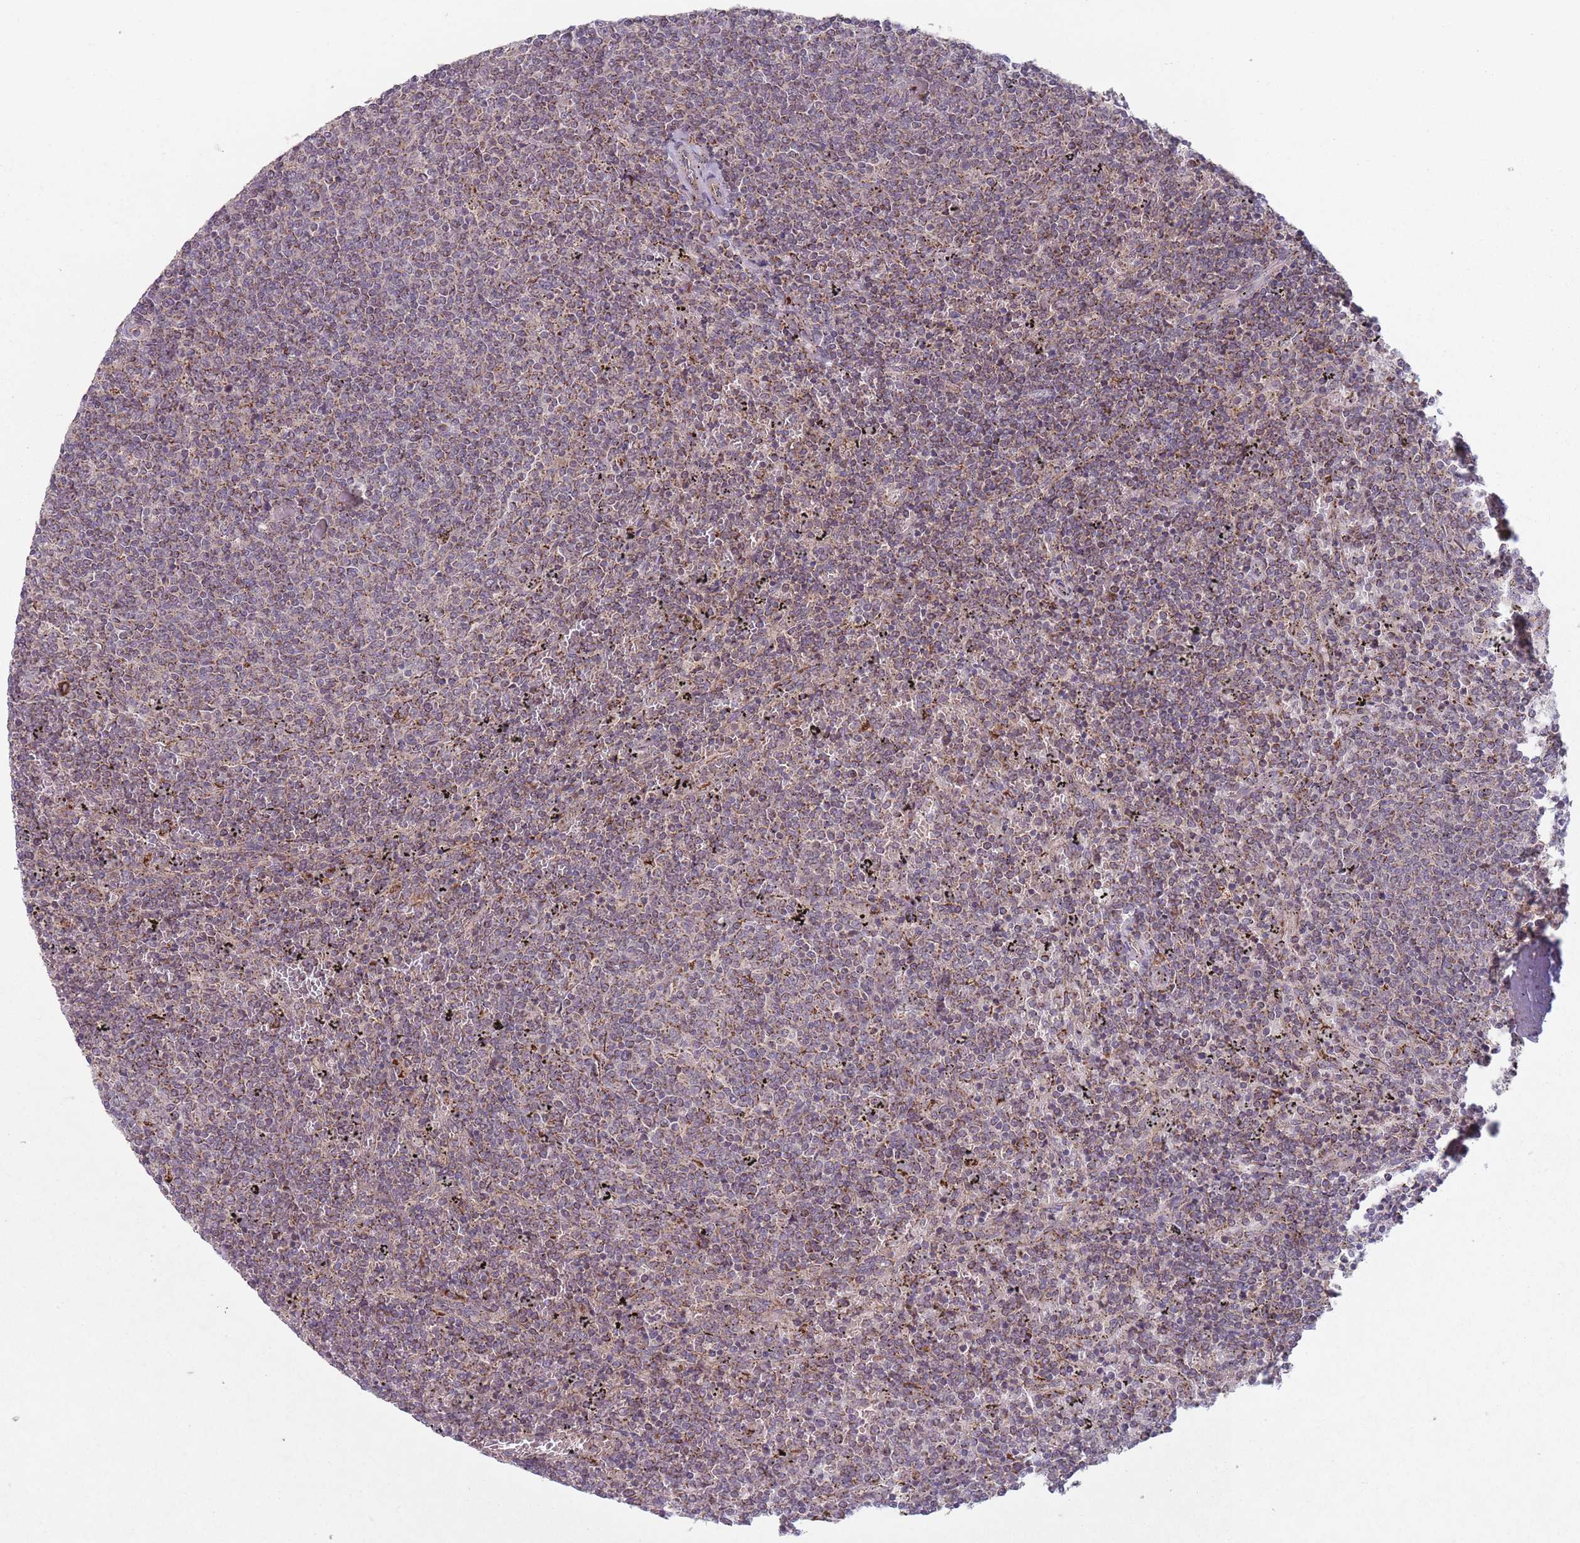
{"staining": {"intensity": "moderate", "quantity": ">75%", "location": "cytoplasmic/membranous"}, "tissue": "lymphoma", "cell_type": "Tumor cells", "image_type": "cancer", "snomed": [{"axis": "morphology", "description": "Malignant lymphoma, non-Hodgkin's type, Low grade"}, {"axis": "topography", "description": "Spleen"}], "caption": "Immunohistochemistry image of neoplastic tissue: malignant lymphoma, non-Hodgkin's type (low-grade) stained using immunohistochemistry (IHC) demonstrates medium levels of moderate protein expression localized specifically in the cytoplasmic/membranous of tumor cells, appearing as a cytoplasmic/membranous brown color.", "gene": "OR10Q1", "patient": {"sex": "female", "age": 50}}